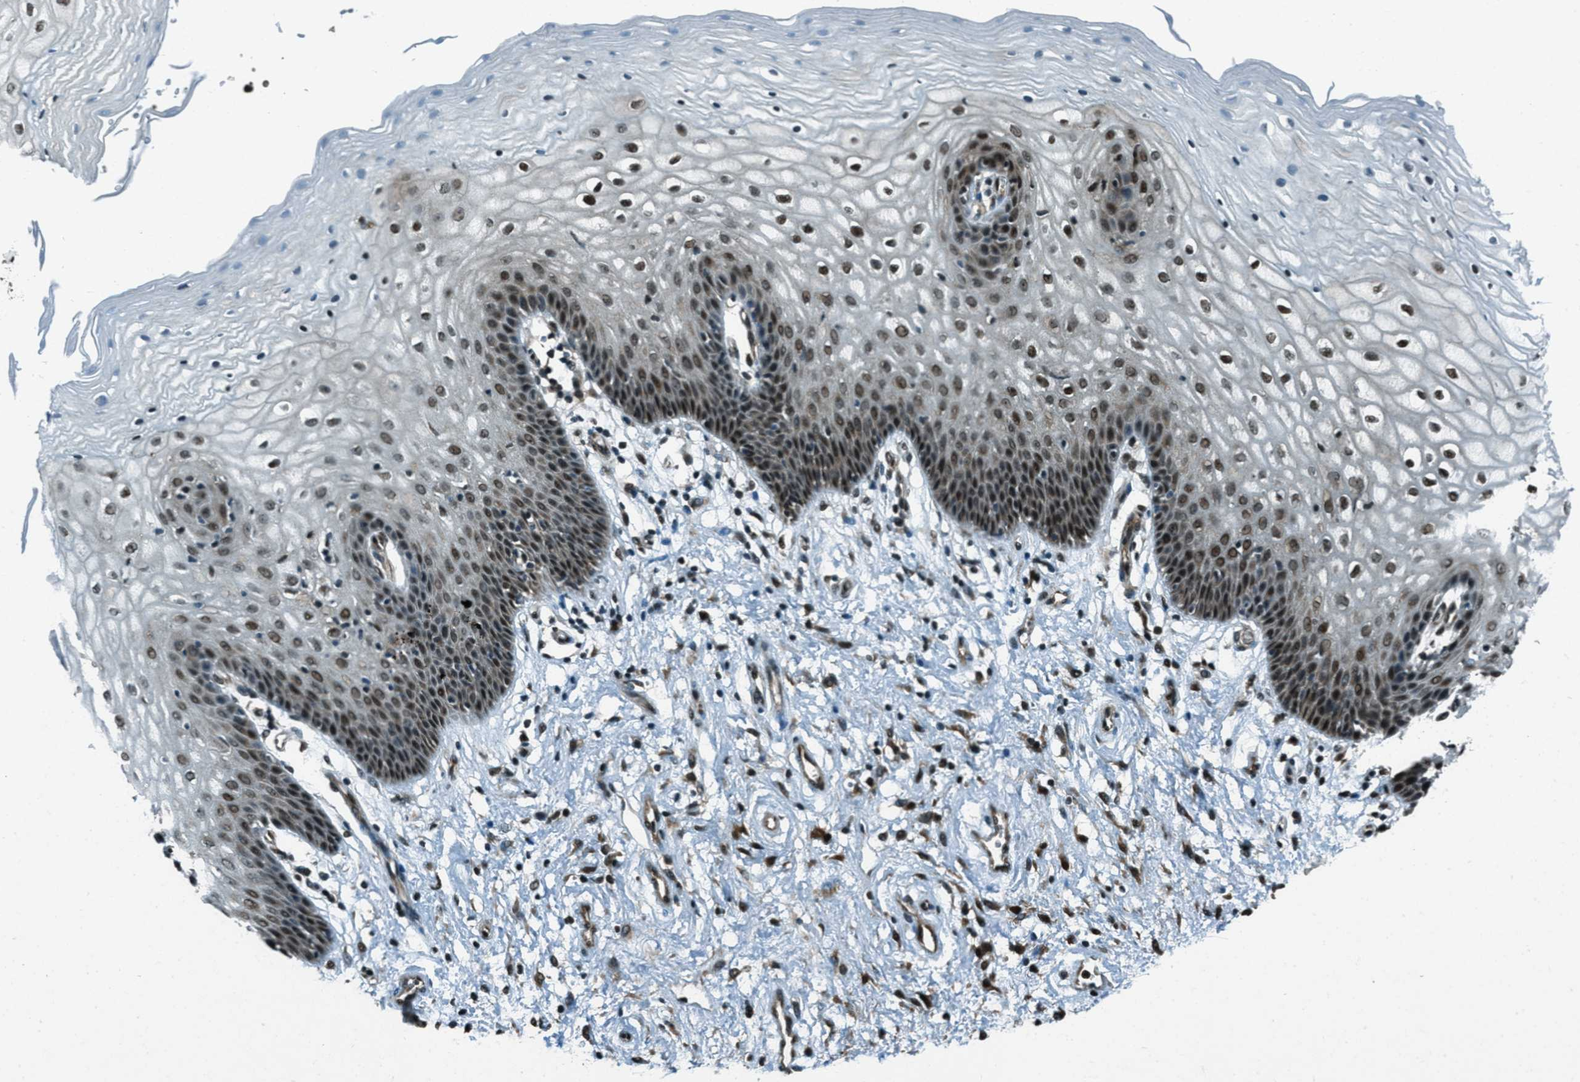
{"staining": {"intensity": "strong", "quantity": "25%-75%", "location": "cytoplasmic/membranous,nuclear"}, "tissue": "vagina", "cell_type": "Squamous epithelial cells", "image_type": "normal", "snomed": [{"axis": "morphology", "description": "Normal tissue, NOS"}, {"axis": "topography", "description": "Vagina"}], "caption": "An image showing strong cytoplasmic/membranous,nuclear staining in about 25%-75% of squamous epithelial cells in unremarkable vagina, as visualized by brown immunohistochemical staining.", "gene": "TARDBP", "patient": {"sex": "female", "age": 34}}